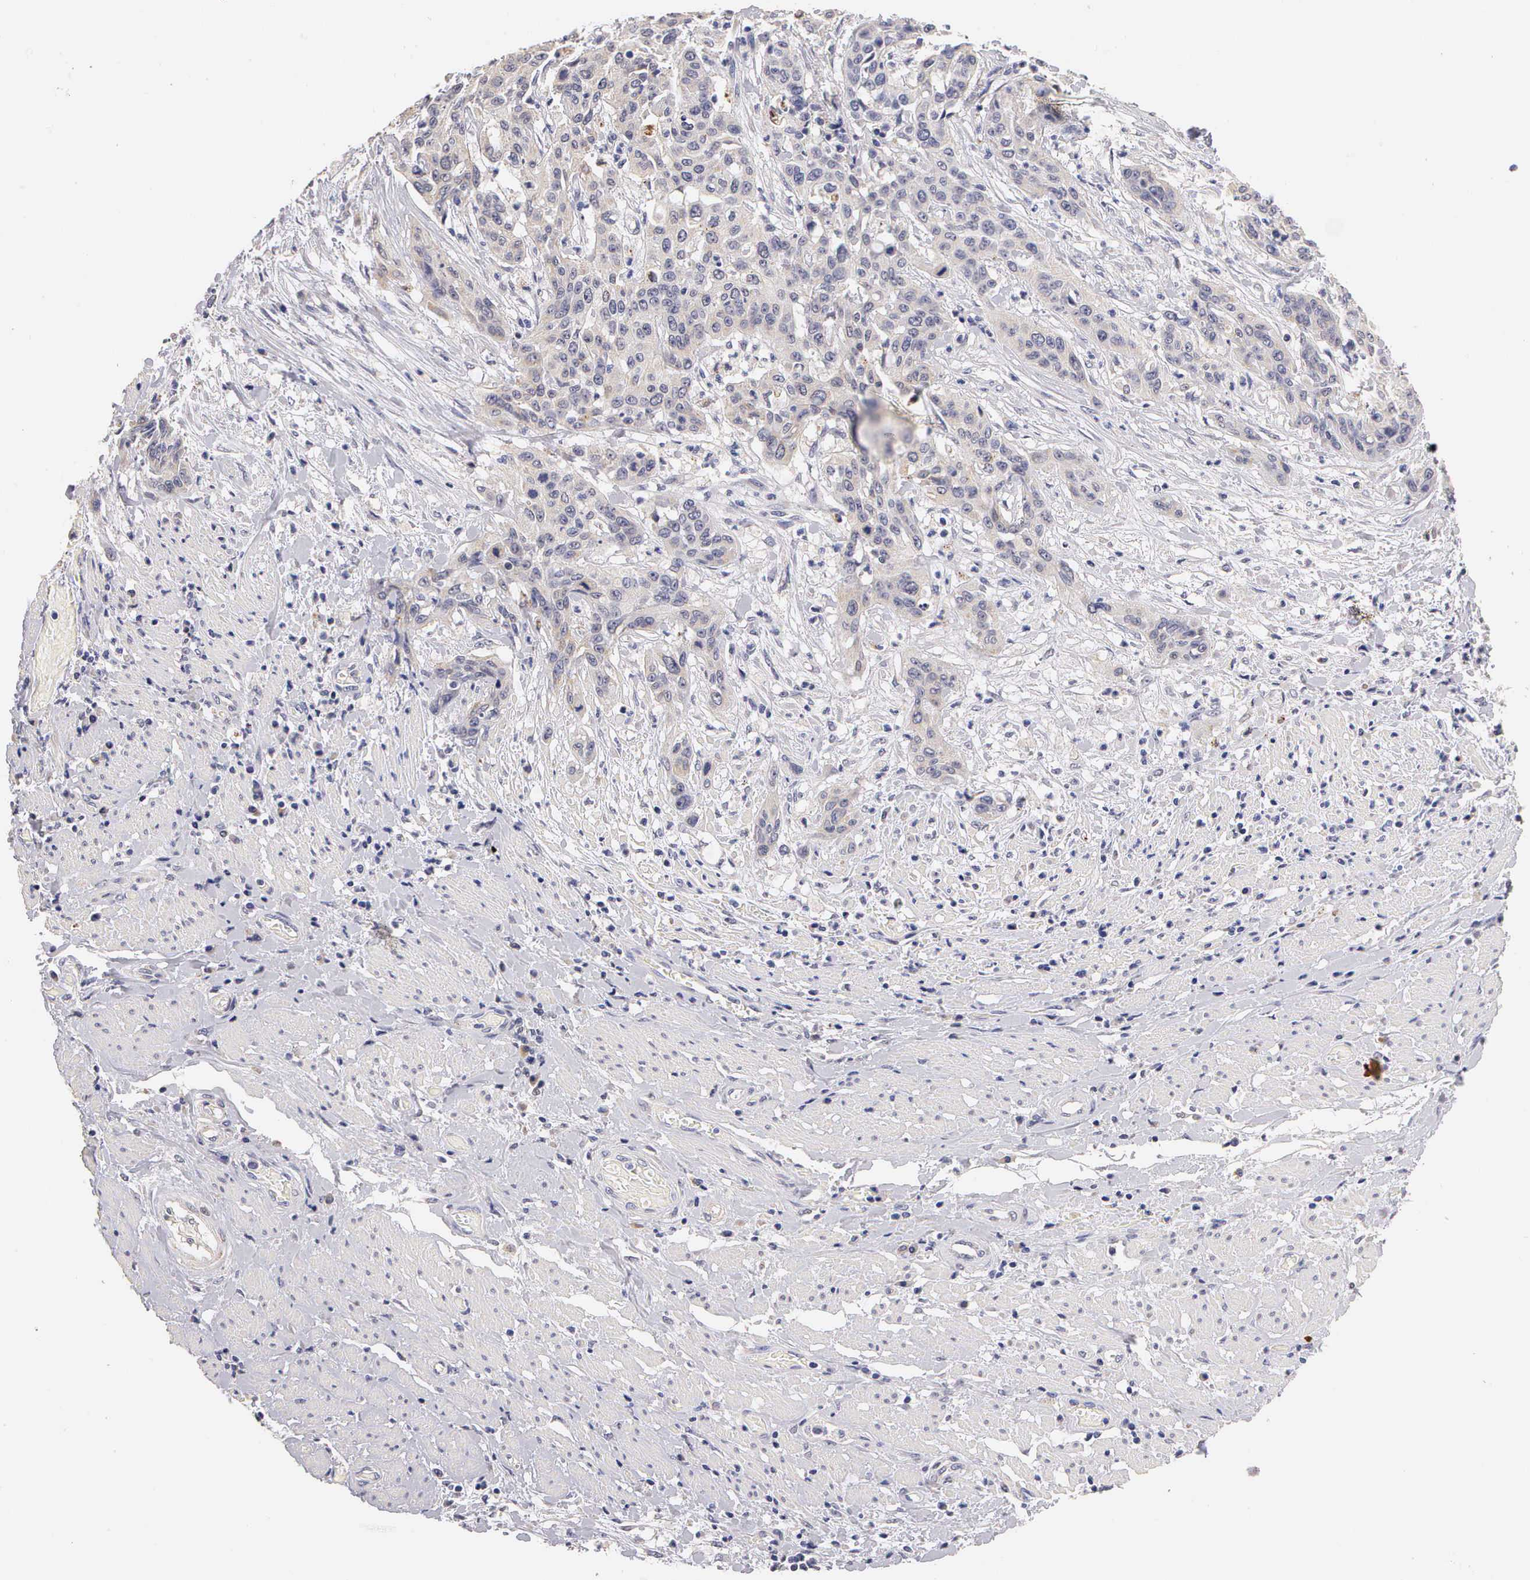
{"staining": {"intensity": "weak", "quantity": "25%-75%", "location": "cytoplasmic/membranous"}, "tissue": "cervical cancer", "cell_type": "Tumor cells", "image_type": "cancer", "snomed": [{"axis": "morphology", "description": "Squamous cell carcinoma, NOS"}, {"axis": "topography", "description": "Cervix"}], "caption": "Tumor cells reveal low levels of weak cytoplasmic/membranous expression in about 25%-75% of cells in cervical cancer (squamous cell carcinoma). The staining is performed using DAB (3,3'-diaminobenzidine) brown chromogen to label protein expression. The nuclei are counter-stained blue using hematoxylin.", "gene": "ESR1", "patient": {"sex": "female", "age": 41}}